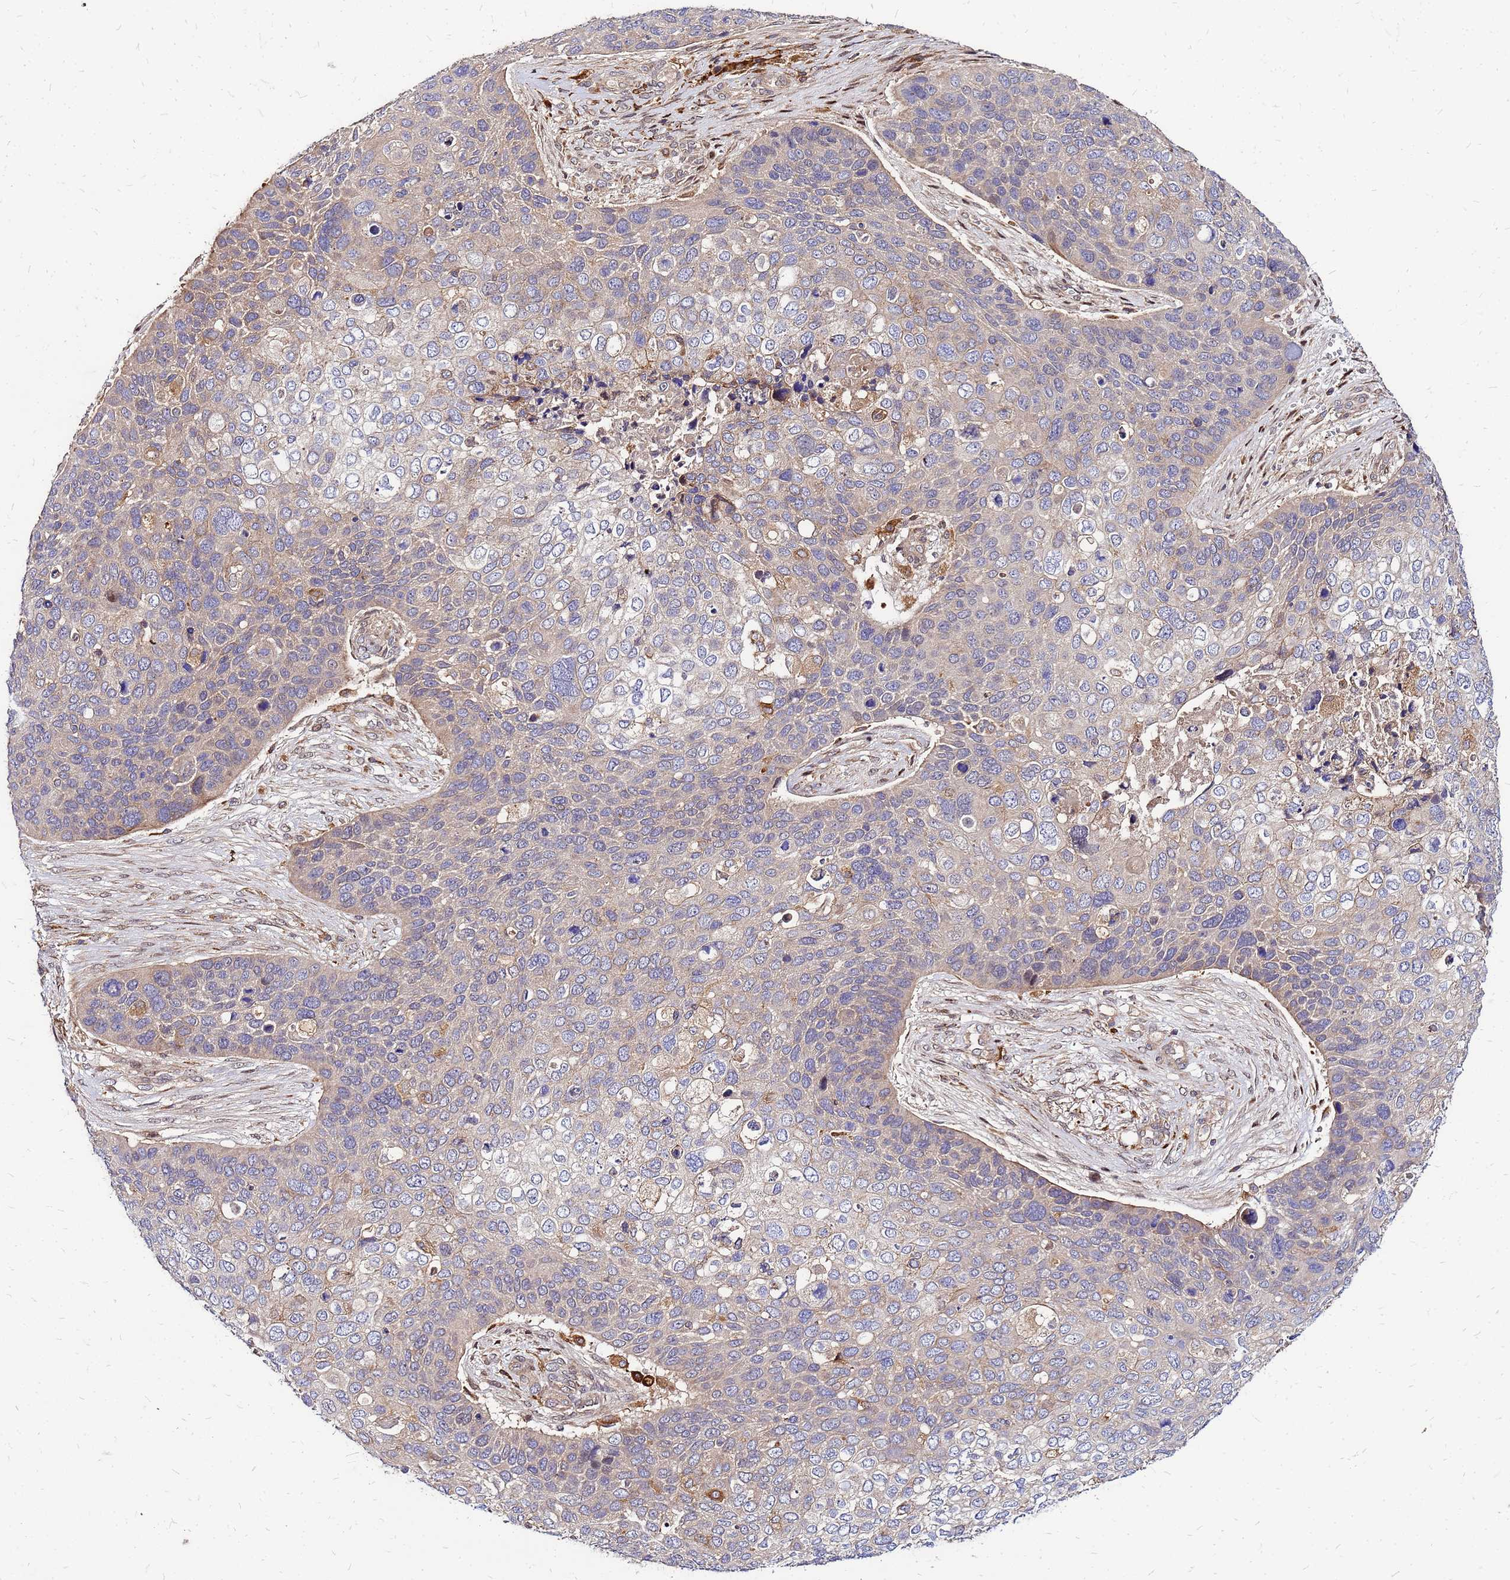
{"staining": {"intensity": "weak", "quantity": "<25%", "location": "cytoplasmic/membranous"}, "tissue": "skin cancer", "cell_type": "Tumor cells", "image_type": "cancer", "snomed": [{"axis": "morphology", "description": "Basal cell carcinoma"}, {"axis": "topography", "description": "Skin"}], "caption": "This is an immunohistochemistry (IHC) photomicrograph of skin basal cell carcinoma. There is no positivity in tumor cells.", "gene": "CYBC1", "patient": {"sex": "female", "age": 74}}